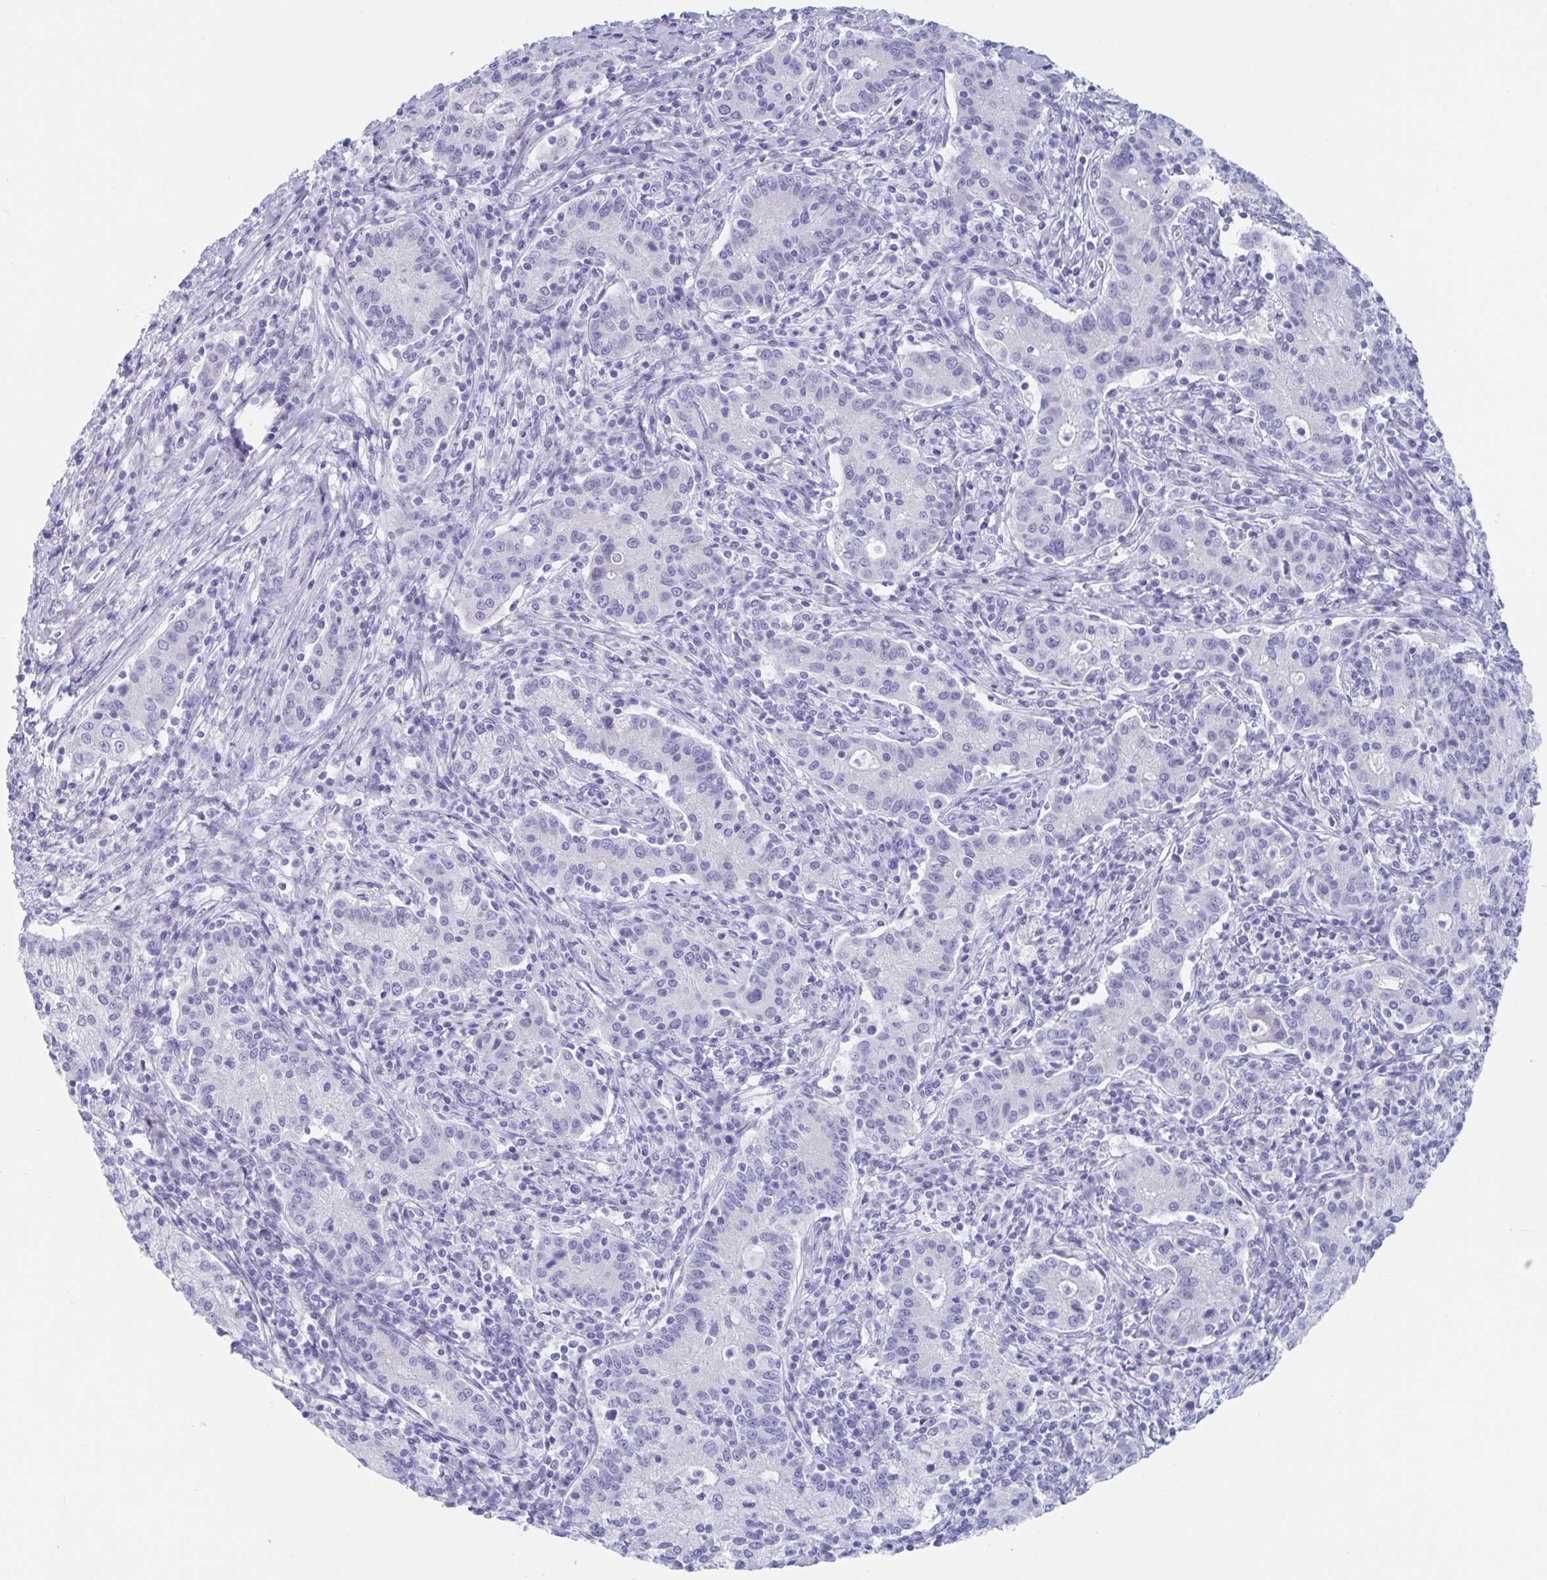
{"staining": {"intensity": "negative", "quantity": "none", "location": "none"}, "tissue": "cervical cancer", "cell_type": "Tumor cells", "image_type": "cancer", "snomed": [{"axis": "morphology", "description": "Normal tissue, NOS"}, {"axis": "morphology", "description": "Adenocarcinoma, NOS"}, {"axis": "topography", "description": "Cervix"}], "caption": "Immunohistochemistry (IHC) histopathology image of neoplastic tissue: human cervical cancer stained with DAB reveals no significant protein positivity in tumor cells.", "gene": "ZPBP", "patient": {"sex": "female", "age": 44}}